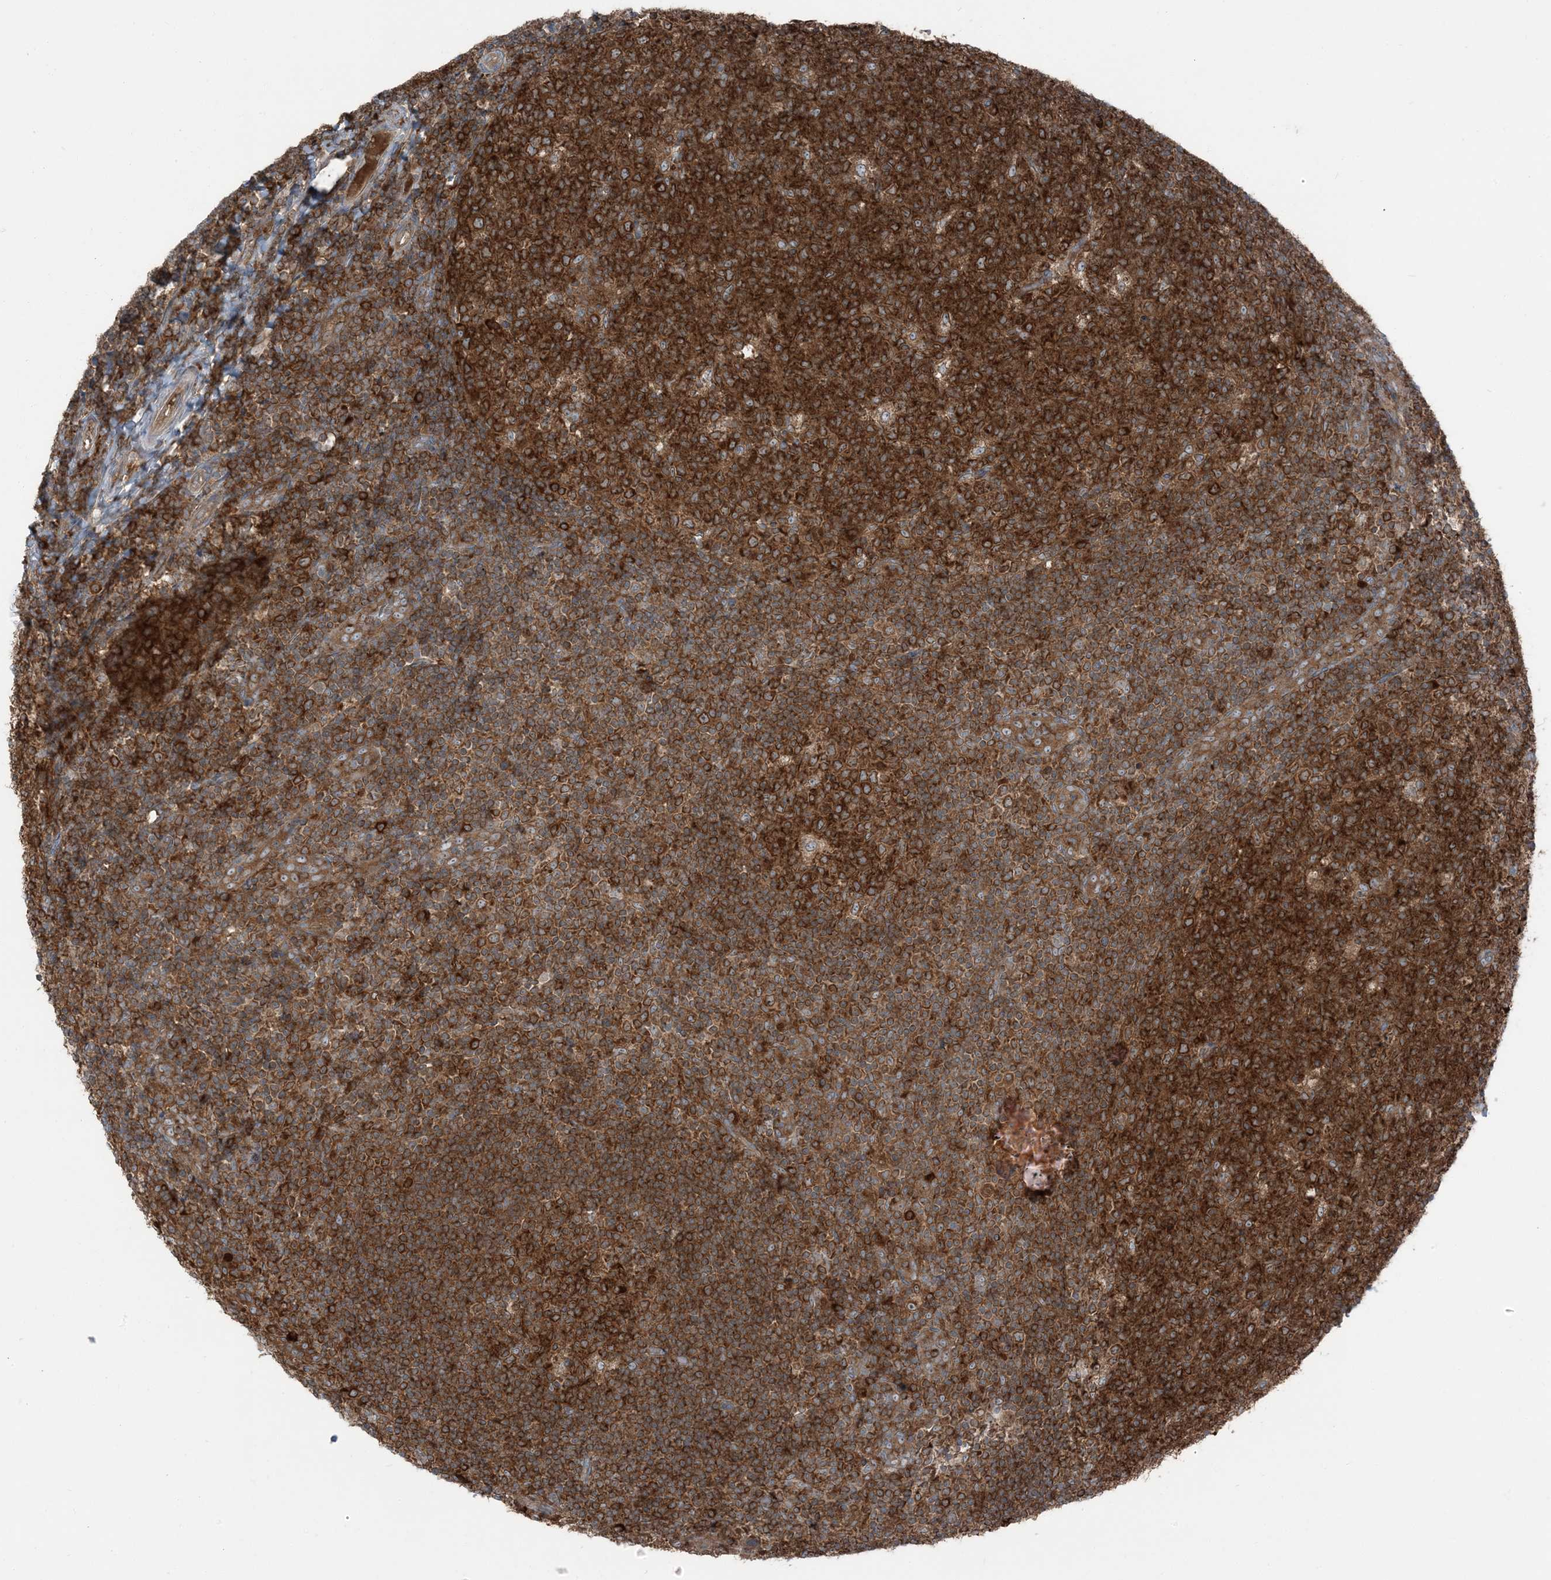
{"staining": {"intensity": "strong", "quantity": ">75%", "location": "cytoplasmic/membranous"}, "tissue": "tonsil", "cell_type": "Germinal center cells", "image_type": "normal", "snomed": [{"axis": "morphology", "description": "Normal tissue, NOS"}, {"axis": "topography", "description": "Tonsil"}], "caption": "Approximately >75% of germinal center cells in benign tonsil demonstrate strong cytoplasmic/membranous protein positivity as visualized by brown immunohistochemical staining.", "gene": "RAB3GAP1", "patient": {"sex": "female", "age": 19}}